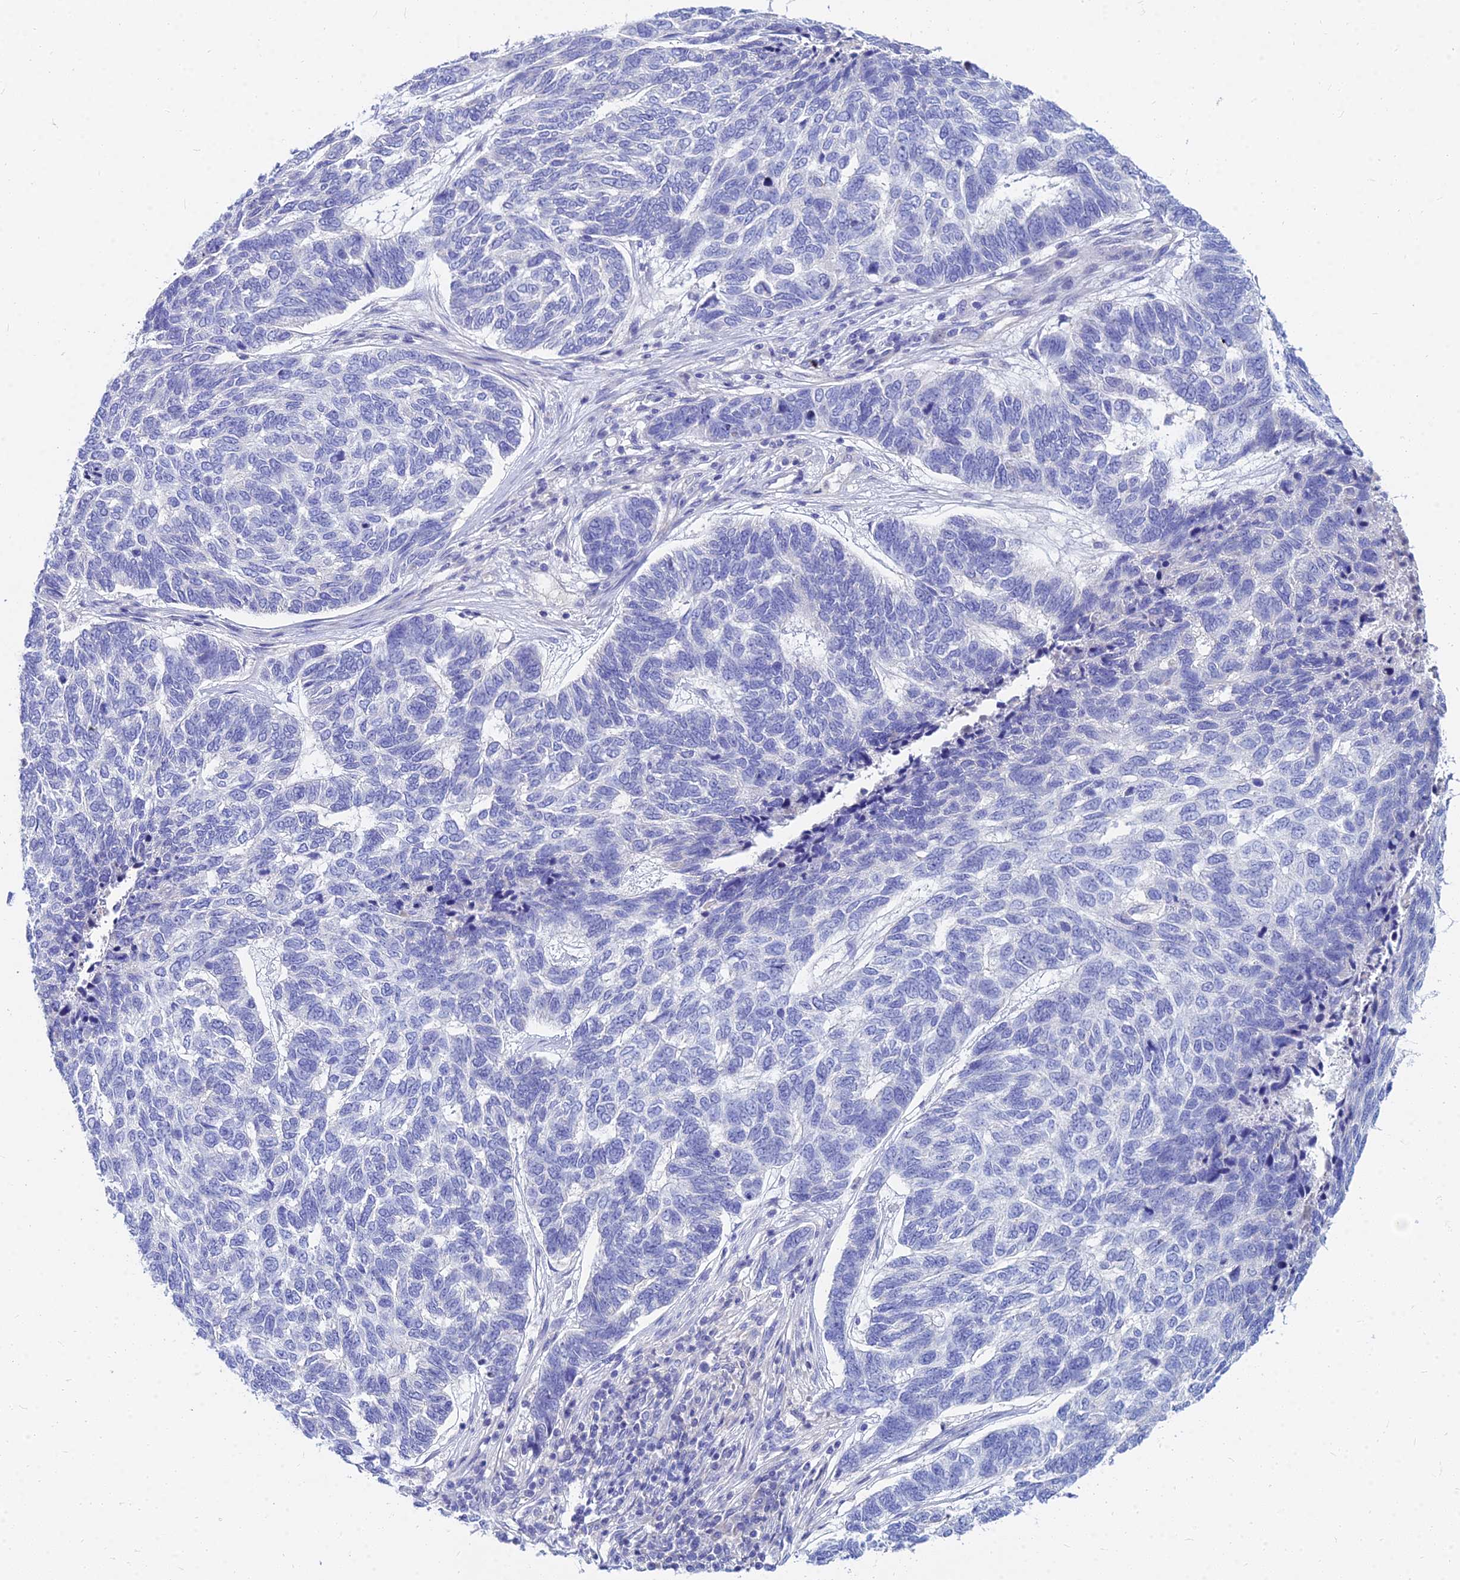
{"staining": {"intensity": "negative", "quantity": "none", "location": "none"}, "tissue": "skin cancer", "cell_type": "Tumor cells", "image_type": "cancer", "snomed": [{"axis": "morphology", "description": "Basal cell carcinoma"}, {"axis": "topography", "description": "Skin"}], "caption": "A high-resolution photomicrograph shows immunohistochemistry (IHC) staining of skin cancer (basal cell carcinoma), which shows no significant staining in tumor cells.", "gene": "ZNF552", "patient": {"sex": "female", "age": 65}}